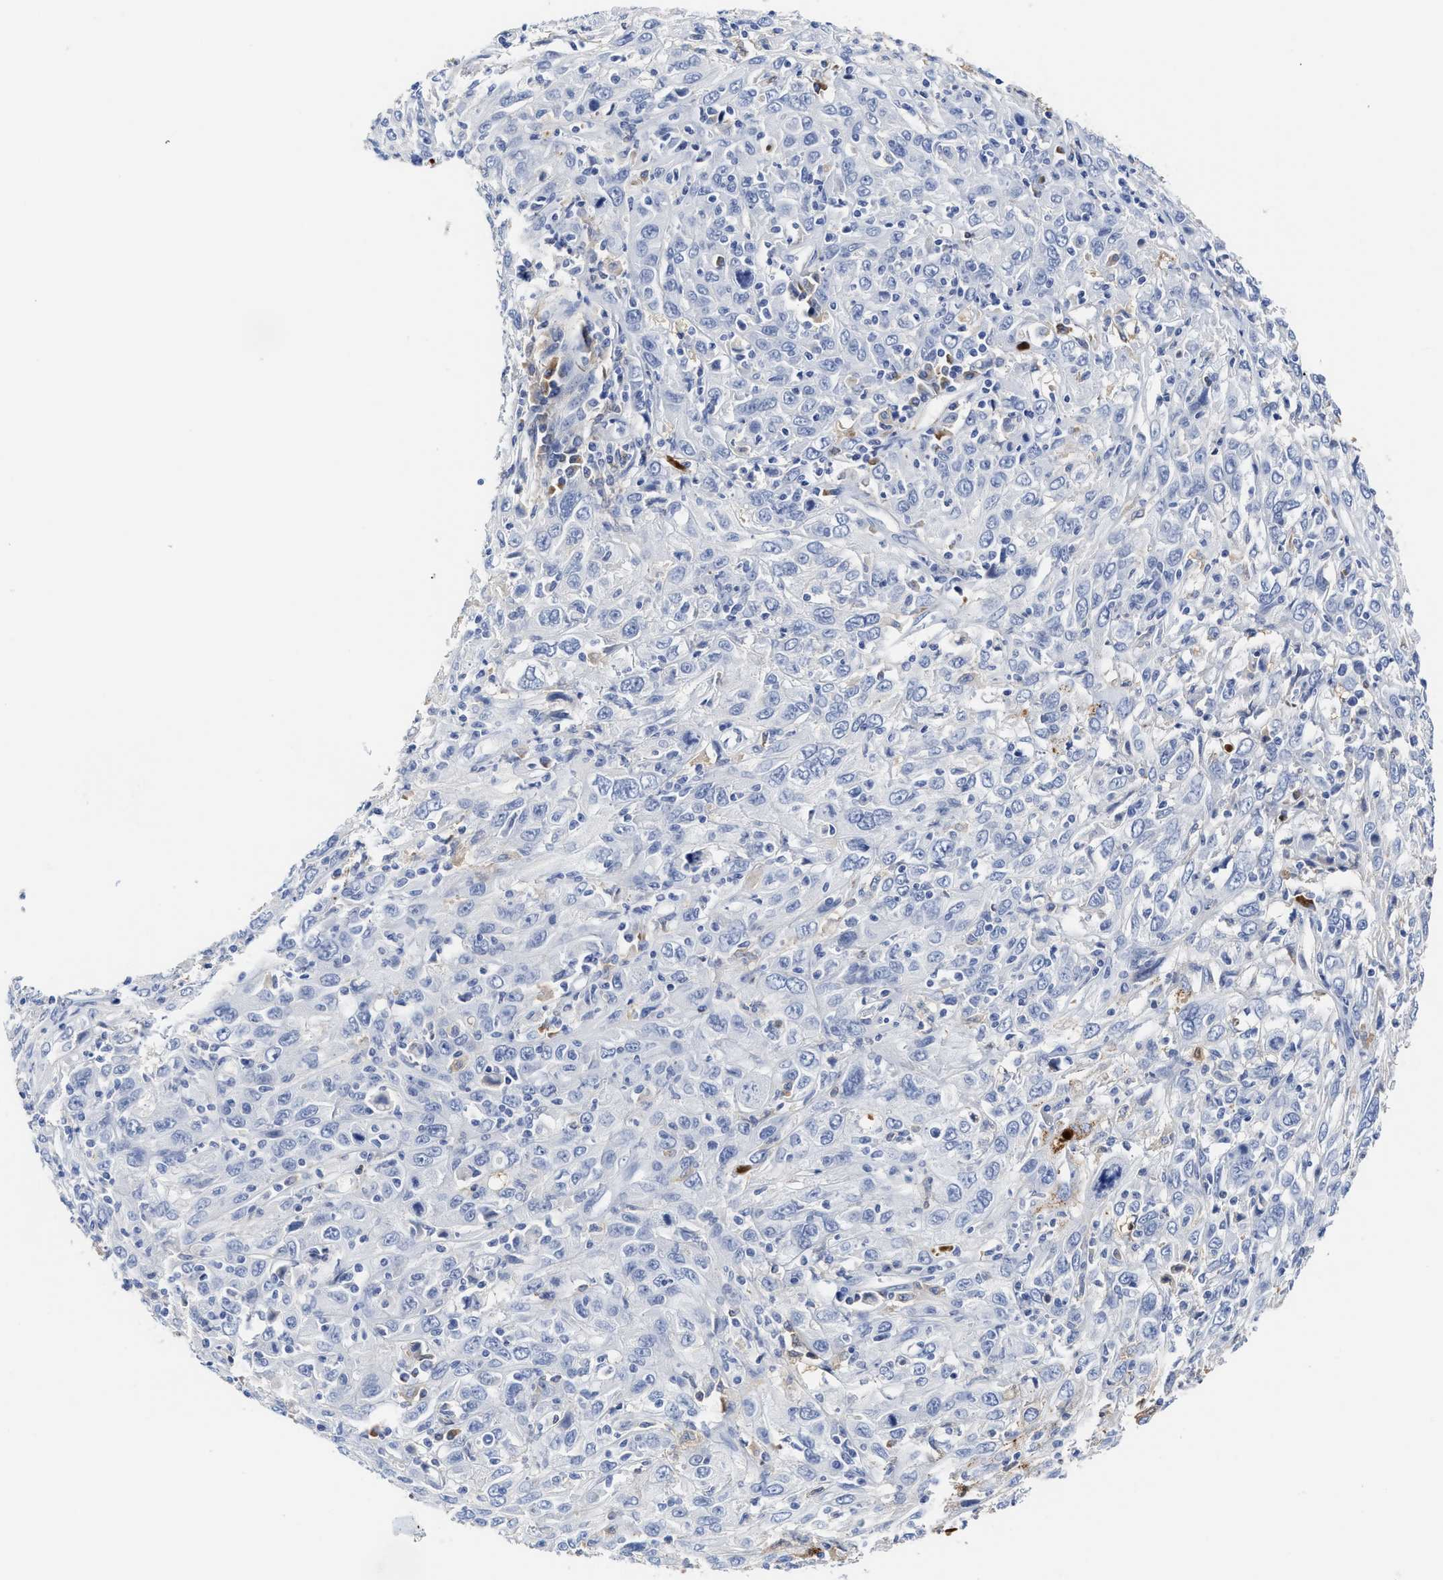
{"staining": {"intensity": "negative", "quantity": "none", "location": "none"}, "tissue": "cervical cancer", "cell_type": "Tumor cells", "image_type": "cancer", "snomed": [{"axis": "morphology", "description": "Squamous cell carcinoma, NOS"}, {"axis": "topography", "description": "Cervix"}], "caption": "There is no significant staining in tumor cells of cervical squamous cell carcinoma.", "gene": "C2", "patient": {"sex": "female", "age": 46}}